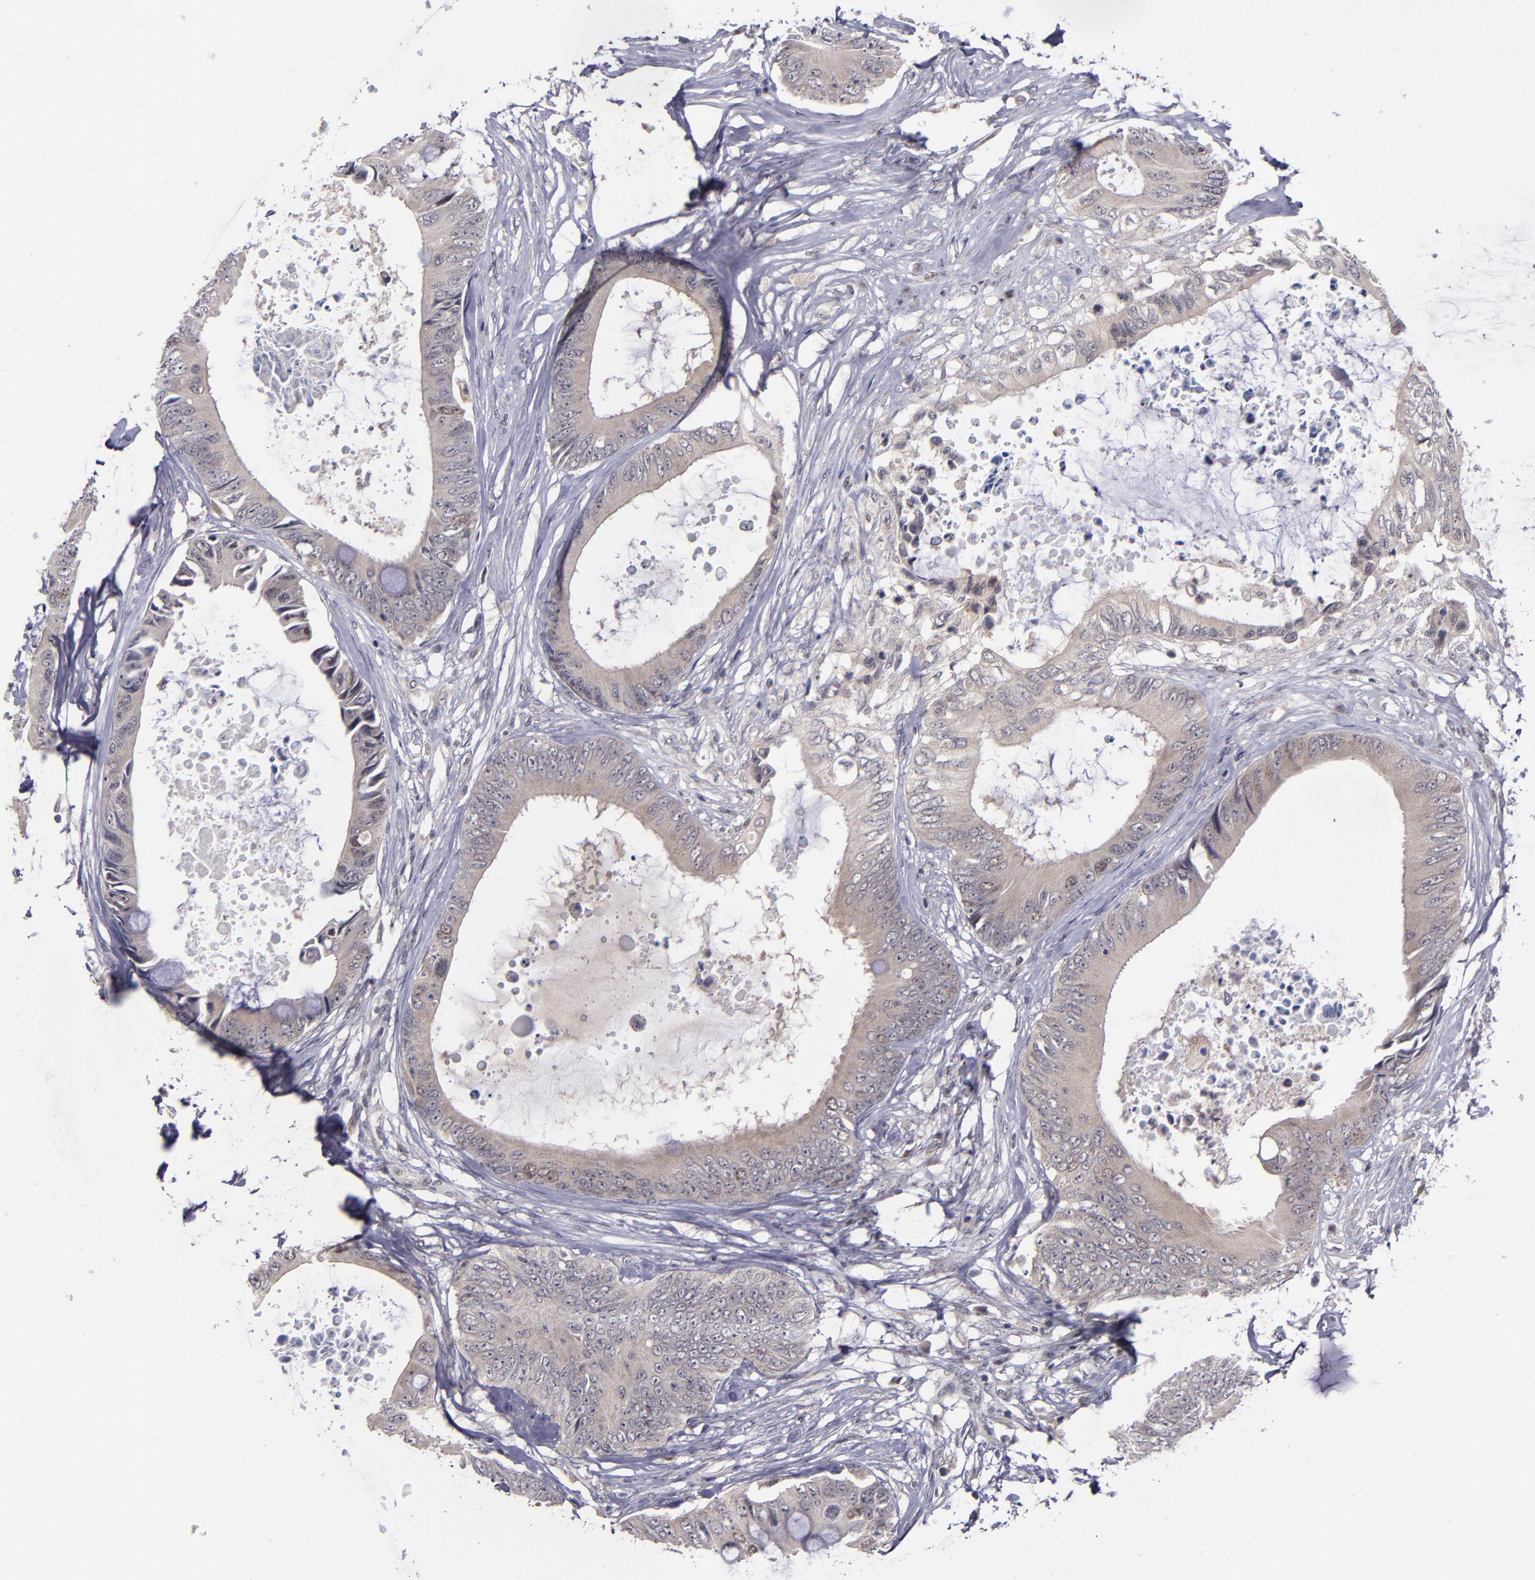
{"staining": {"intensity": "weak", "quantity": "25%-75%", "location": "cytoplasmic/membranous"}, "tissue": "colorectal cancer", "cell_type": "Tumor cells", "image_type": "cancer", "snomed": [{"axis": "morphology", "description": "Normal tissue, NOS"}, {"axis": "morphology", "description": "Adenocarcinoma, NOS"}, {"axis": "topography", "description": "Rectum"}, {"axis": "topography", "description": "Peripheral nerve tissue"}], "caption": "IHC image of neoplastic tissue: human colorectal cancer stained using IHC reveals low levels of weak protein expression localized specifically in the cytoplasmic/membranous of tumor cells, appearing as a cytoplasmic/membranous brown color.", "gene": "CDC7", "patient": {"sex": "female", "age": 77}}